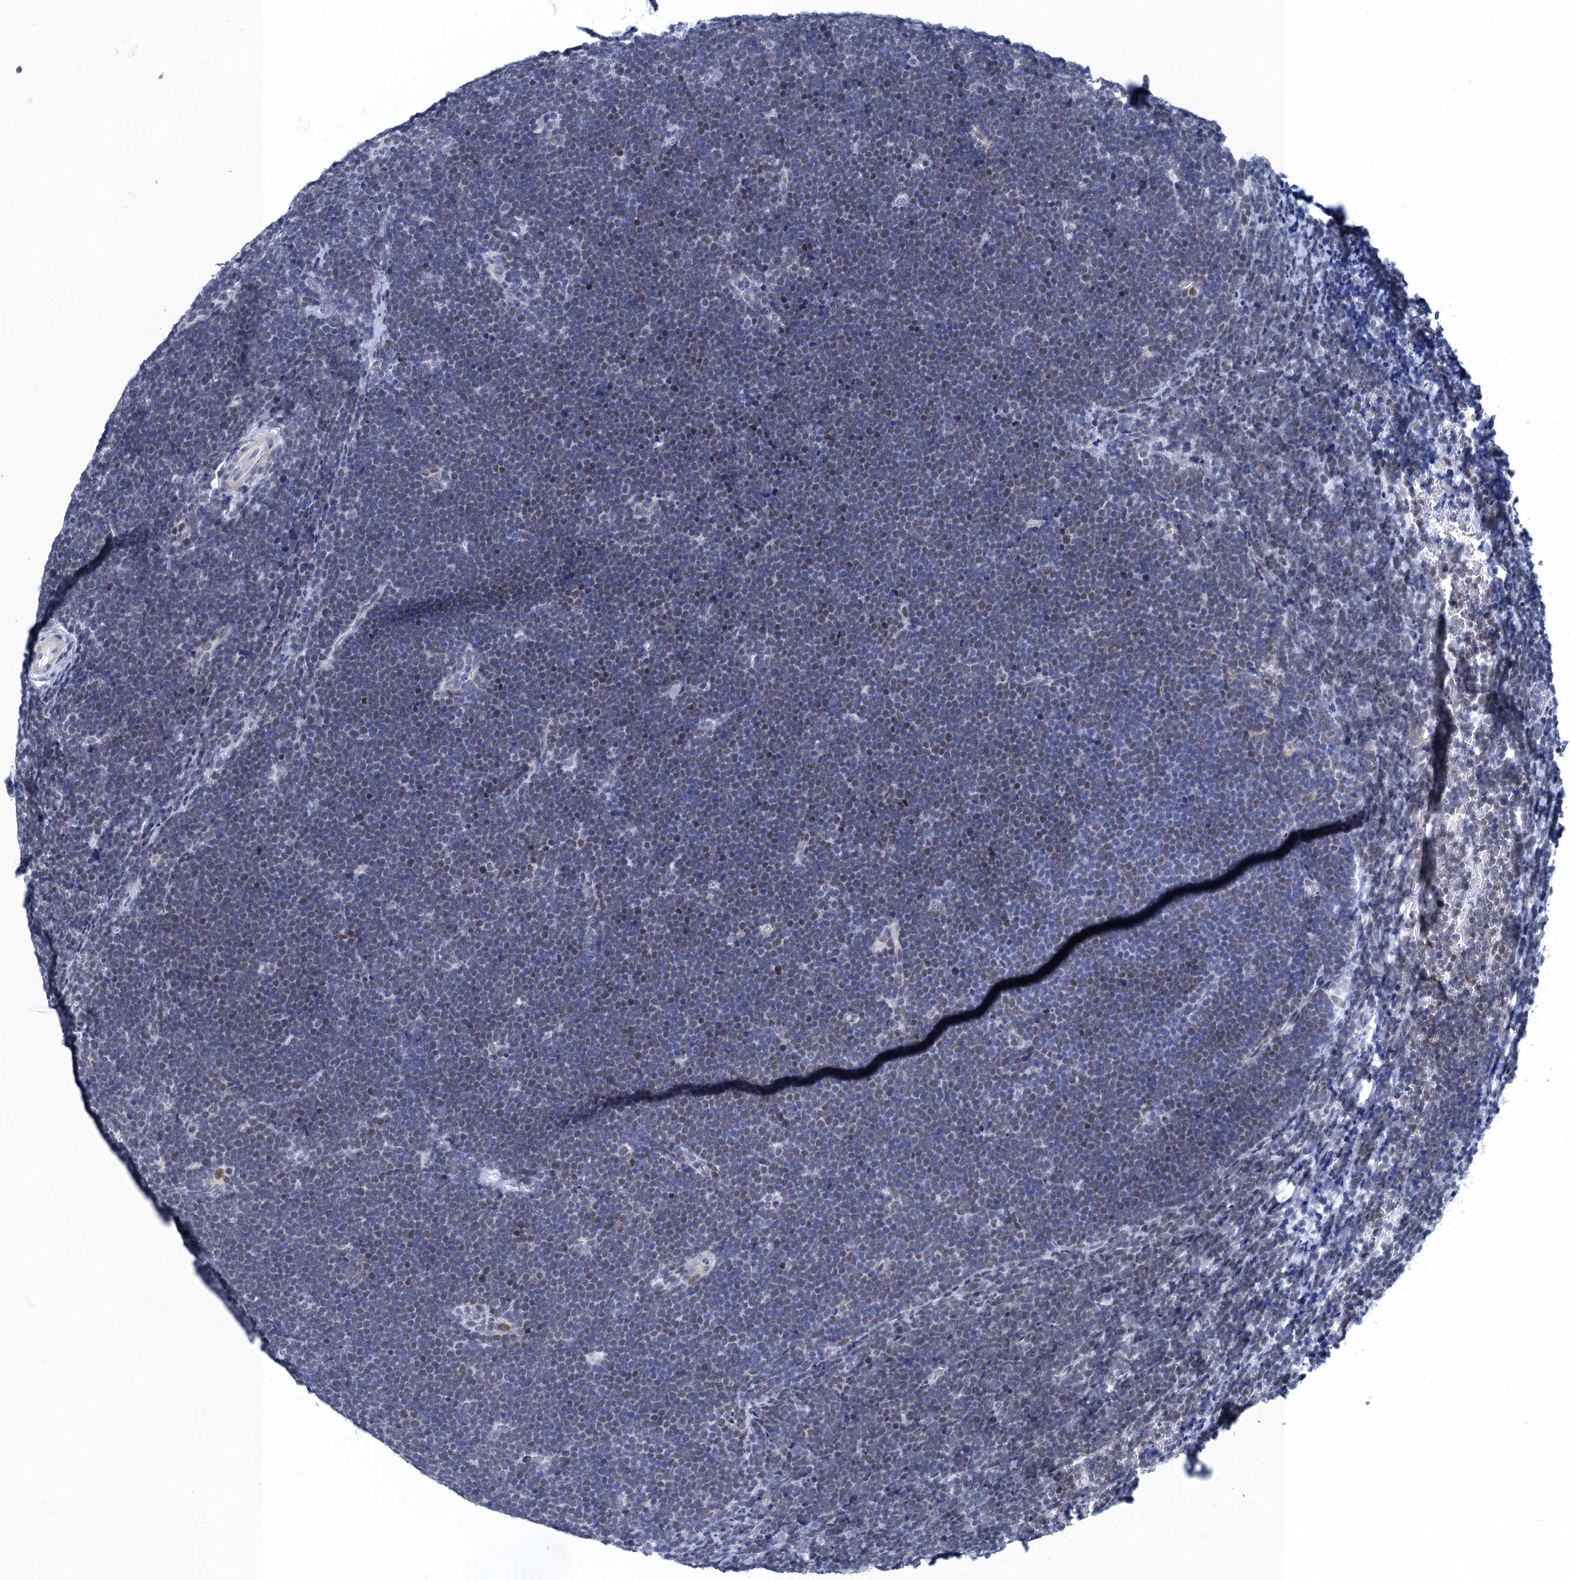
{"staining": {"intensity": "weak", "quantity": "<25%", "location": "nuclear"}, "tissue": "lymphoma", "cell_type": "Tumor cells", "image_type": "cancer", "snomed": [{"axis": "morphology", "description": "Malignant lymphoma, non-Hodgkin's type, High grade"}, {"axis": "topography", "description": "Lymph node"}], "caption": "Tumor cells show no significant expression in lymphoma.", "gene": "GINS3", "patient": {"sex": "male", "age": 13}}